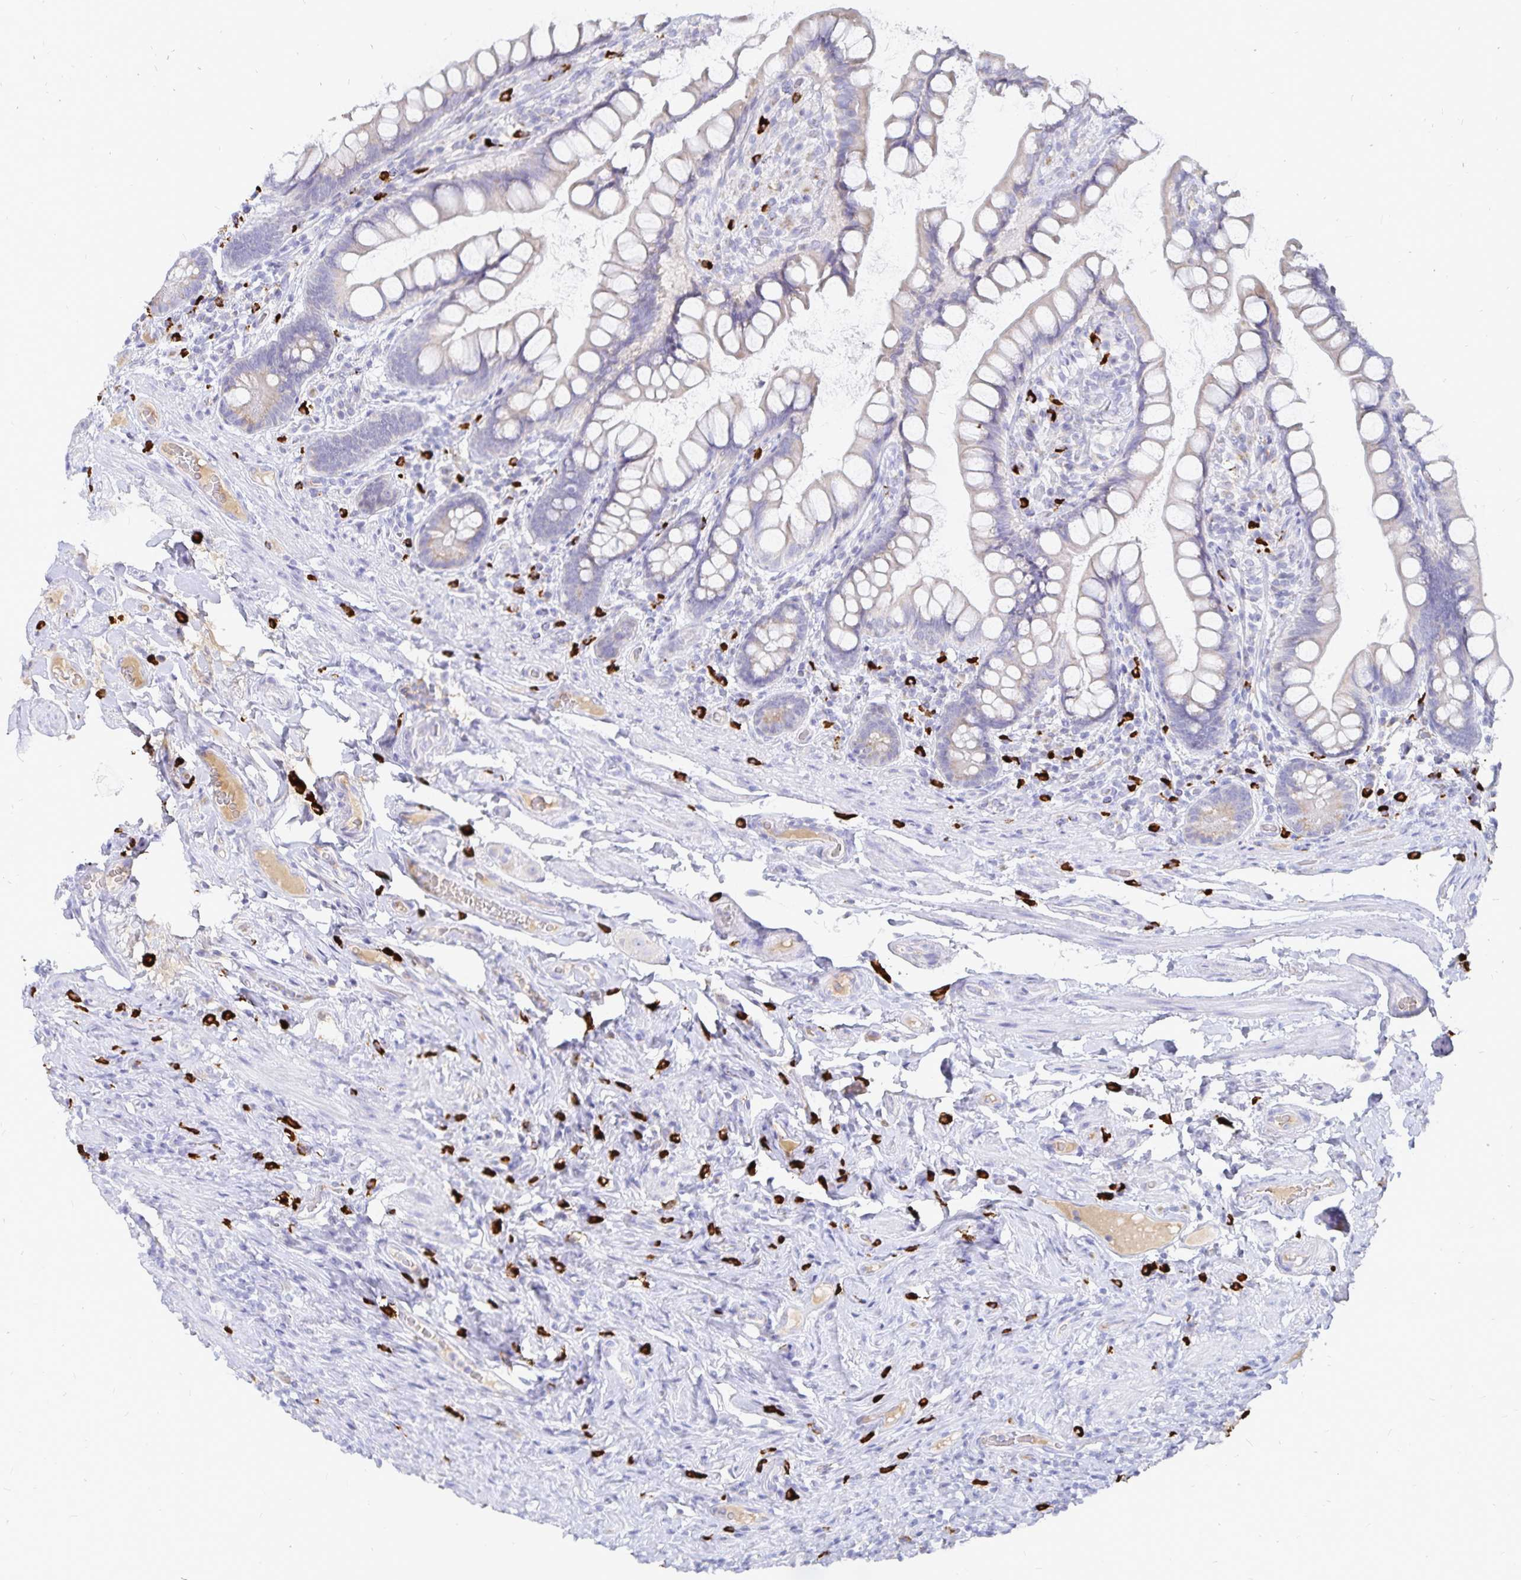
{"staining": {"intensity": "moderate", "quantity": "25%-75%", "location": "cytoplasmic/membranous"}, "tissue": "small intestine", "cell_type": "Glandular cells", "image_type": "normal", "snomed": [{"axis": "morphology", "description": "Normal tissue, NOS"}, {"axis": "topography", "description": "Small intestine"}], "caption": "IHC of benign human small intestine demonstrates medium levels of moderate cytoplasmic/membranous expression in approximately 25%-75% of glandular cells.", "gene": "PKHD1", "patient": {"sex": "male", "age": 70}}